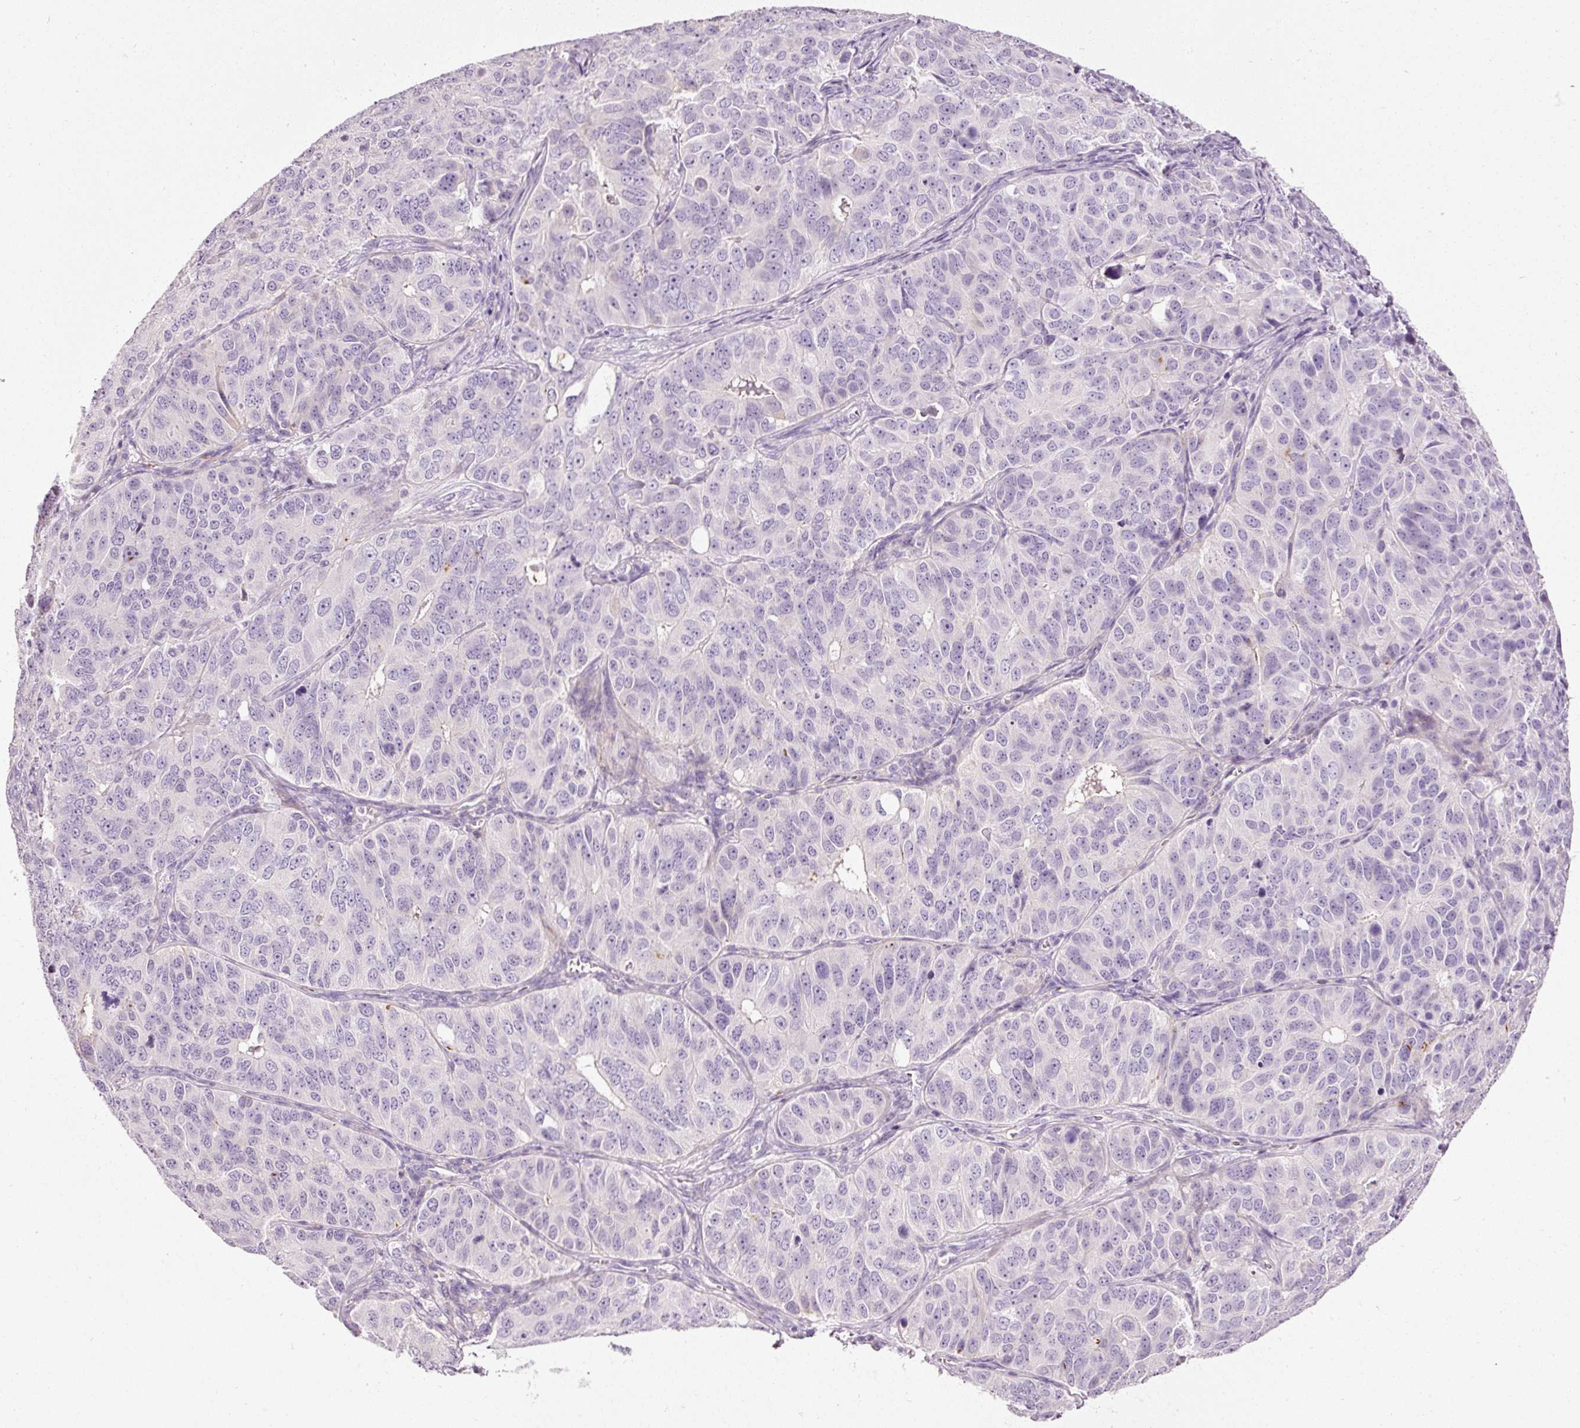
{"staining": {"intensity": "negative", "quantity": "none", "location": "none"}, "tissue": "ovarian cancer", "cell_type": "Tumor cells", "image_type": "cancer", "snomed": [{"axis": "morphology", "description": "Carcinoma, endometroid"}, {"axis": "topography", "description": "Ovary"}], "caption": "The photomicrograph reveals no staining of tumor cells in ovarian cancer.", "gene": "MUC5AC", "patient": {"sex": "female", "age": 51}}